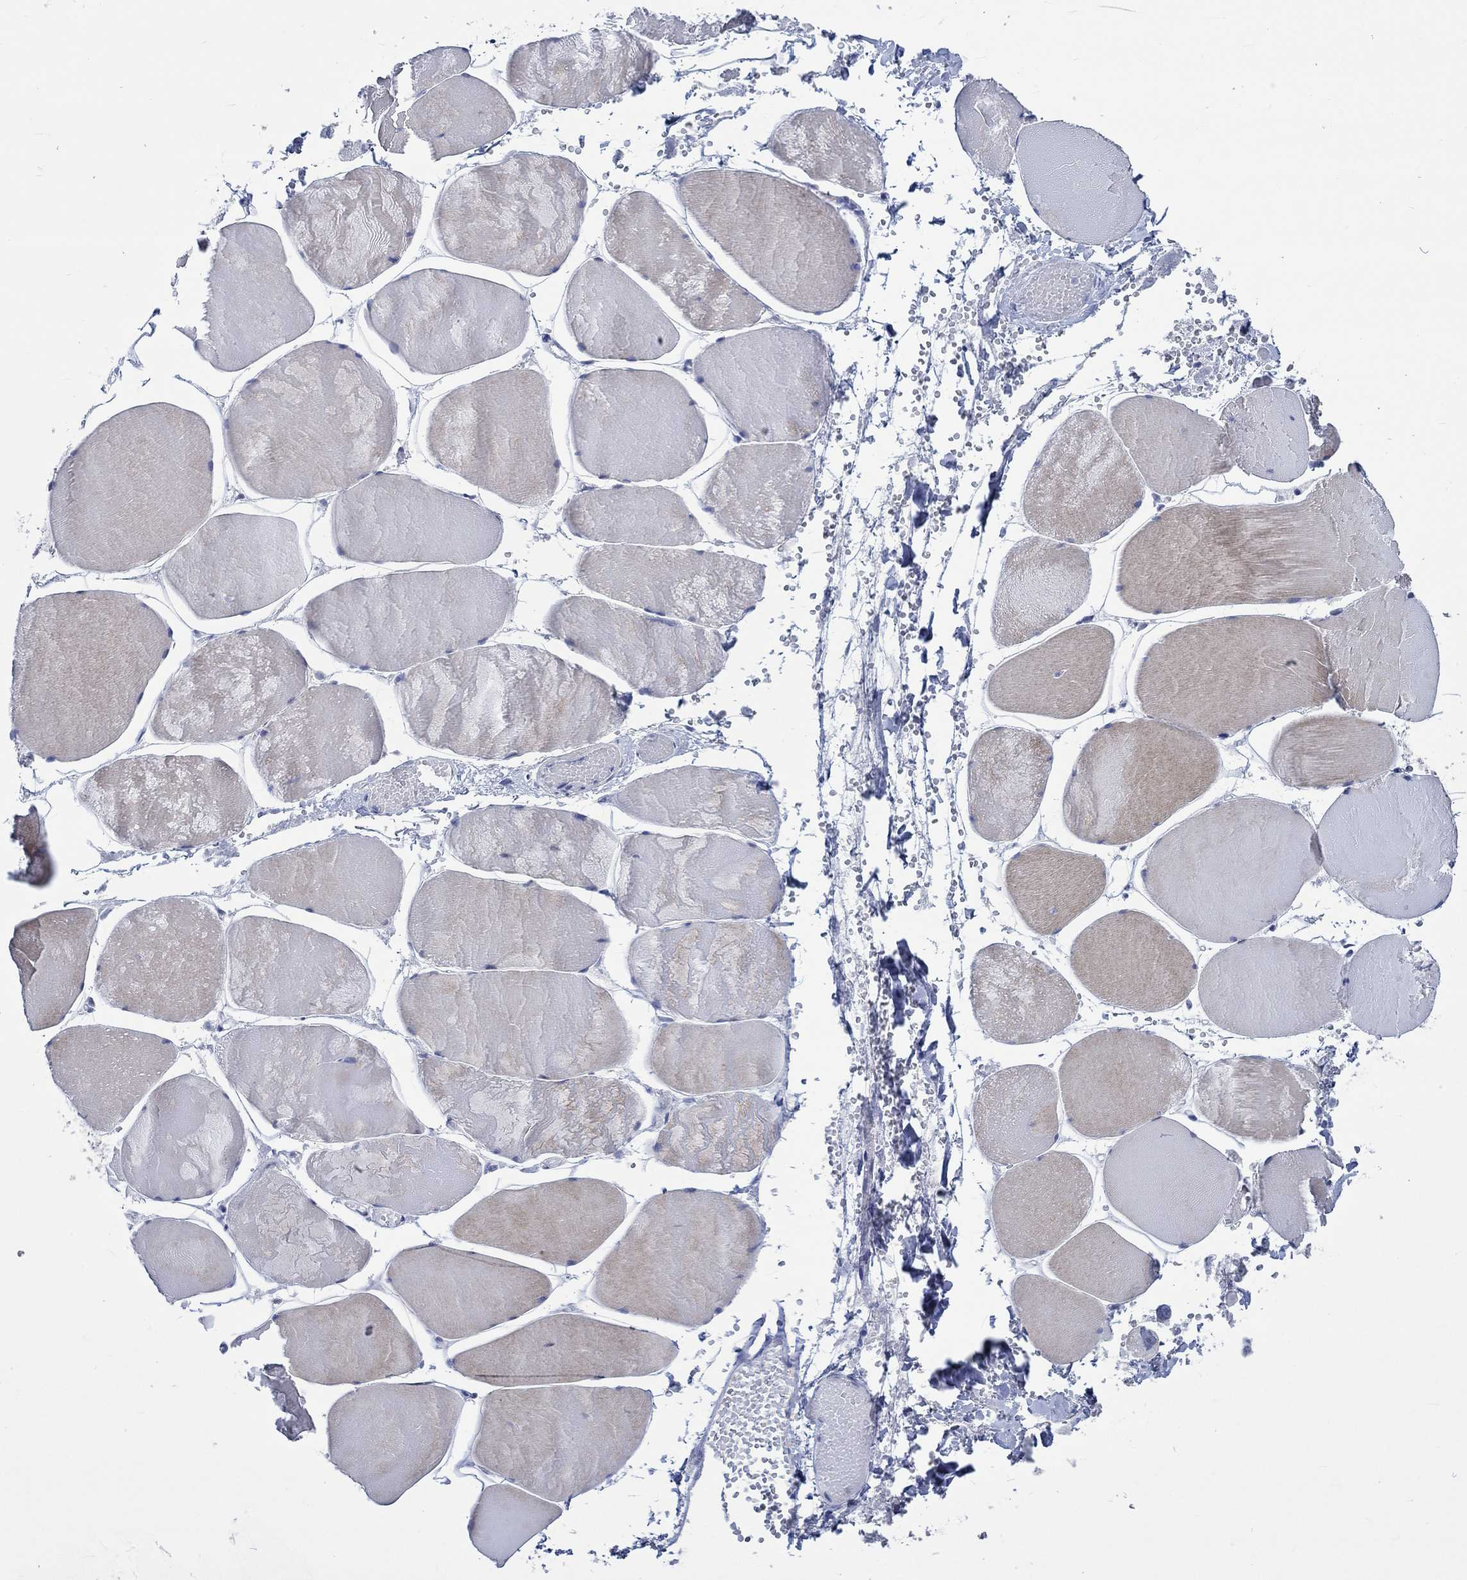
{"staining": {"intensity": "moderate", "quantity": "<25%", "location": "cytoplasmic/membranous"}, "tissue": "skeletal muscle", "cell_type": "Myocytes", "image_type": "normal", "snomed": [{"axis": "morphology", "description": "Normal tissue, NOS"}, {"axis": "morphology", "description": "Malignant melanoma, Metastatic site"}, {"axis": "topography", "description": "Skeletal muscle"}], "caption": "DAB (3,3'-diaminobenzidine) immunohistochemical staining of unremarkable skeletal muscle displays moderate cytoplasmic/membranous protein positivity in approximately <25% of myocytes.", "gene": "C4orf47", "patient": {"sex": "male", "age": 50}}